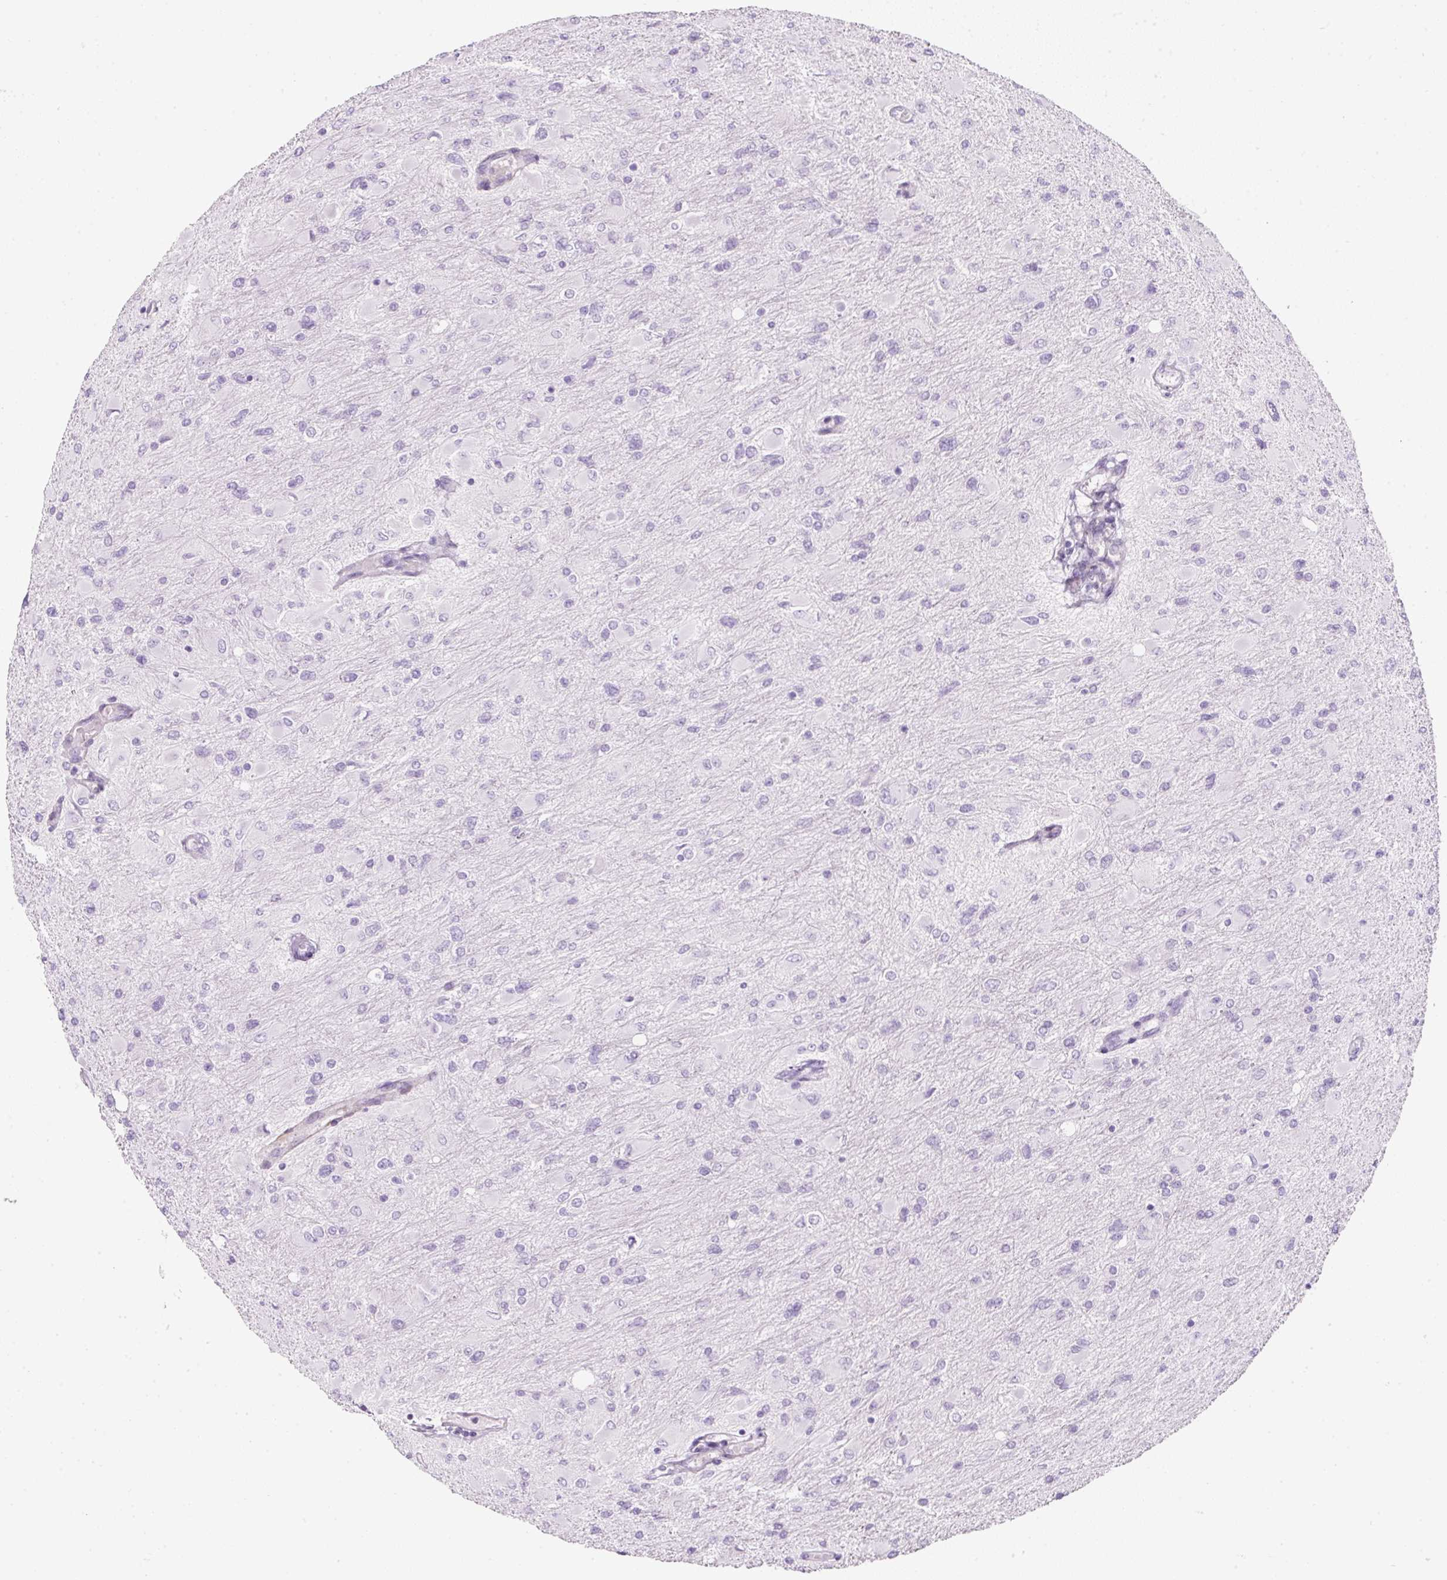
{"staining": {"intensity": "negative", "quantity": "none", "location": "none"}, "tissue": "glioma", "cell_type": "Tumor cells", "image_type": "cancer", "snomed": [{"axis": "morphology", "description": "Glioma, malignant, High grade"}, {"axis": "topography", "description": "Cerebral cortex"}], "caption": "DAB immunohistochemical staining of human malignant glioma (high-grade) exhibits no significant positivity in tumor cells.", "gene": "CAVIN3", "patient": {"sex": "female", "age": 36}}